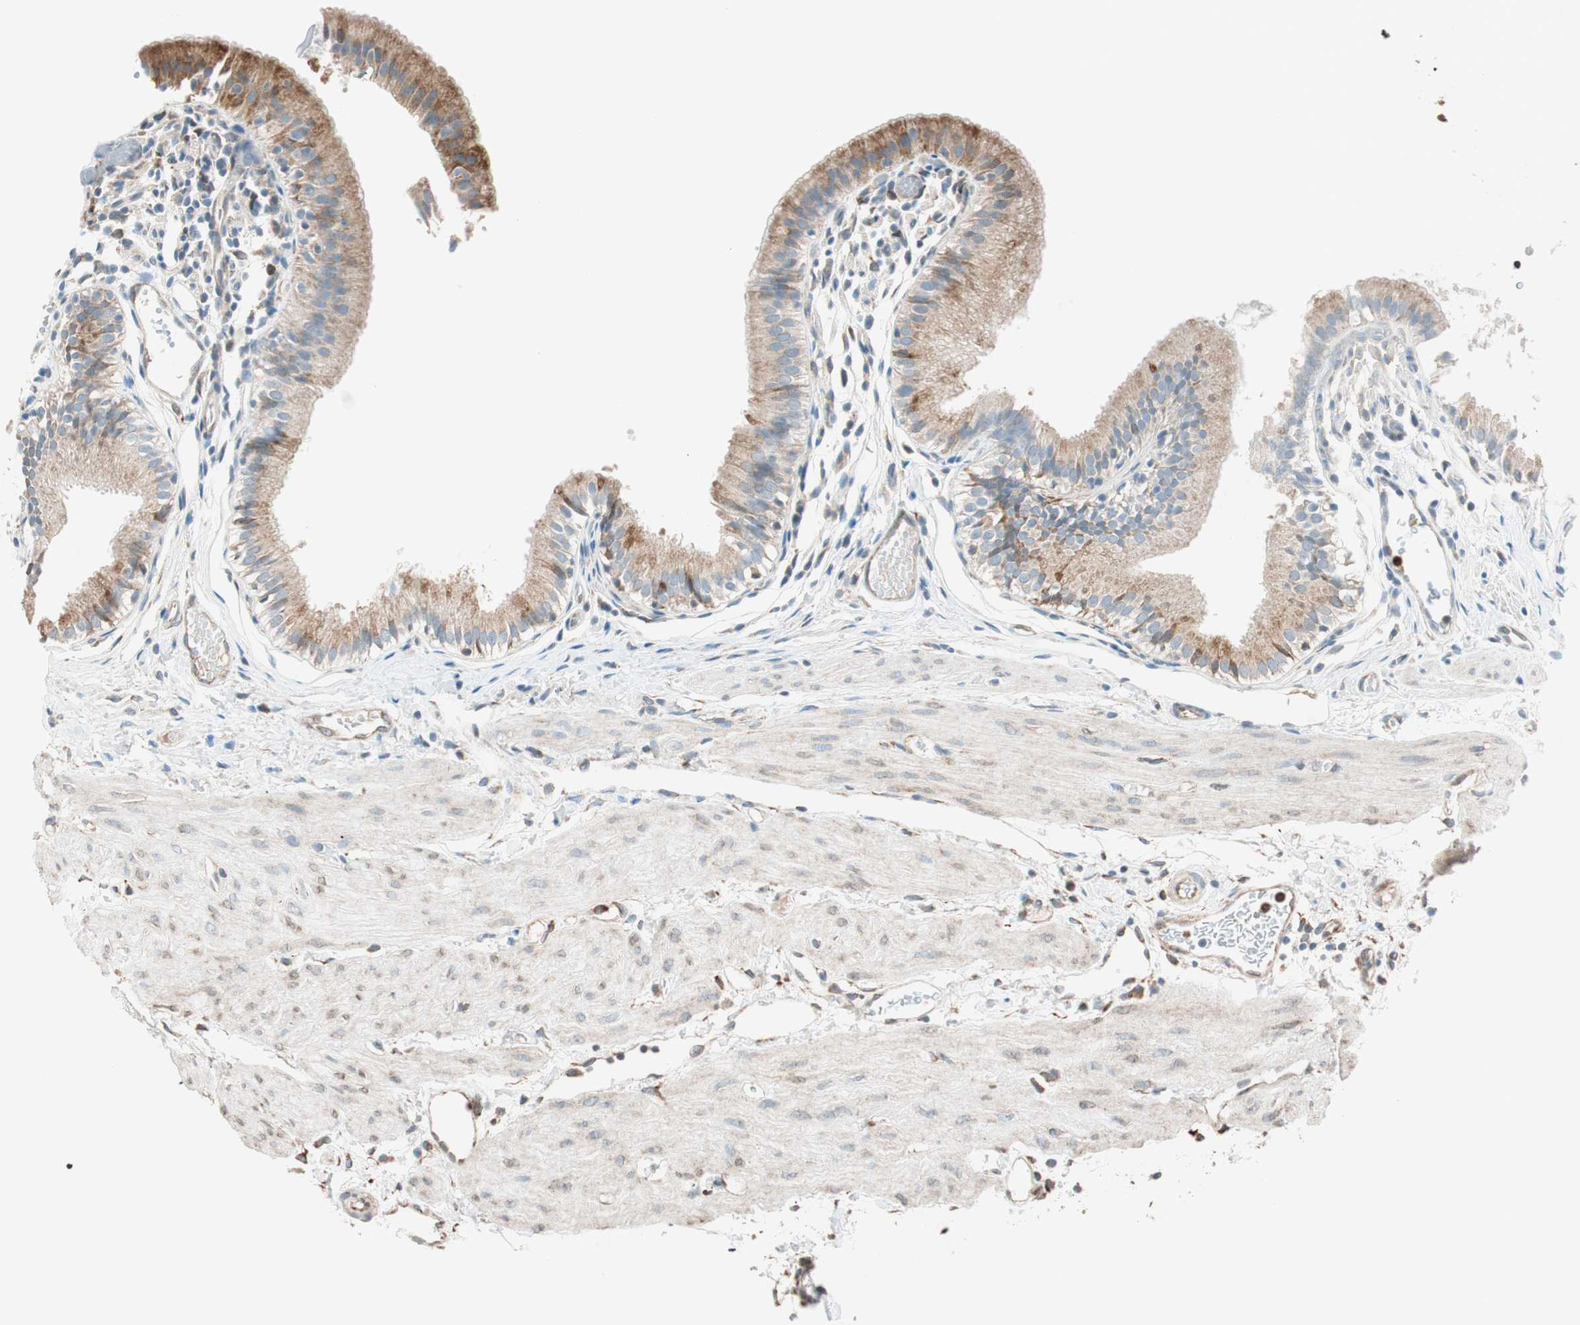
{"staining": {"intensity": "strong", "quantity": ">75%", "location": "cytoplasmic/membranous"}, "tissue": "gallbladder", "cell_type": "Glandular cells", "image_type": "normal", "snomed": [{"axis": "morphology", "description": "Normal tissue, NOS"}, {"axis": "topography", "description": "Gallbladder"}], "caption": "Immunohistochemistry (DAB (3,3'-diaminobenzidine)) staining of normal human gallbladder shows strong cytoplasmic/membranous protein expression in about >75% of glandular cells. (Stains: DAB (3,3'-diaminobenzidine) in brown, nuclei in blue, Microscopy: brightfield microscopy at high magnification).", "gene": "PRKCSH", "patient": {"sex": "female", "age": 26}}